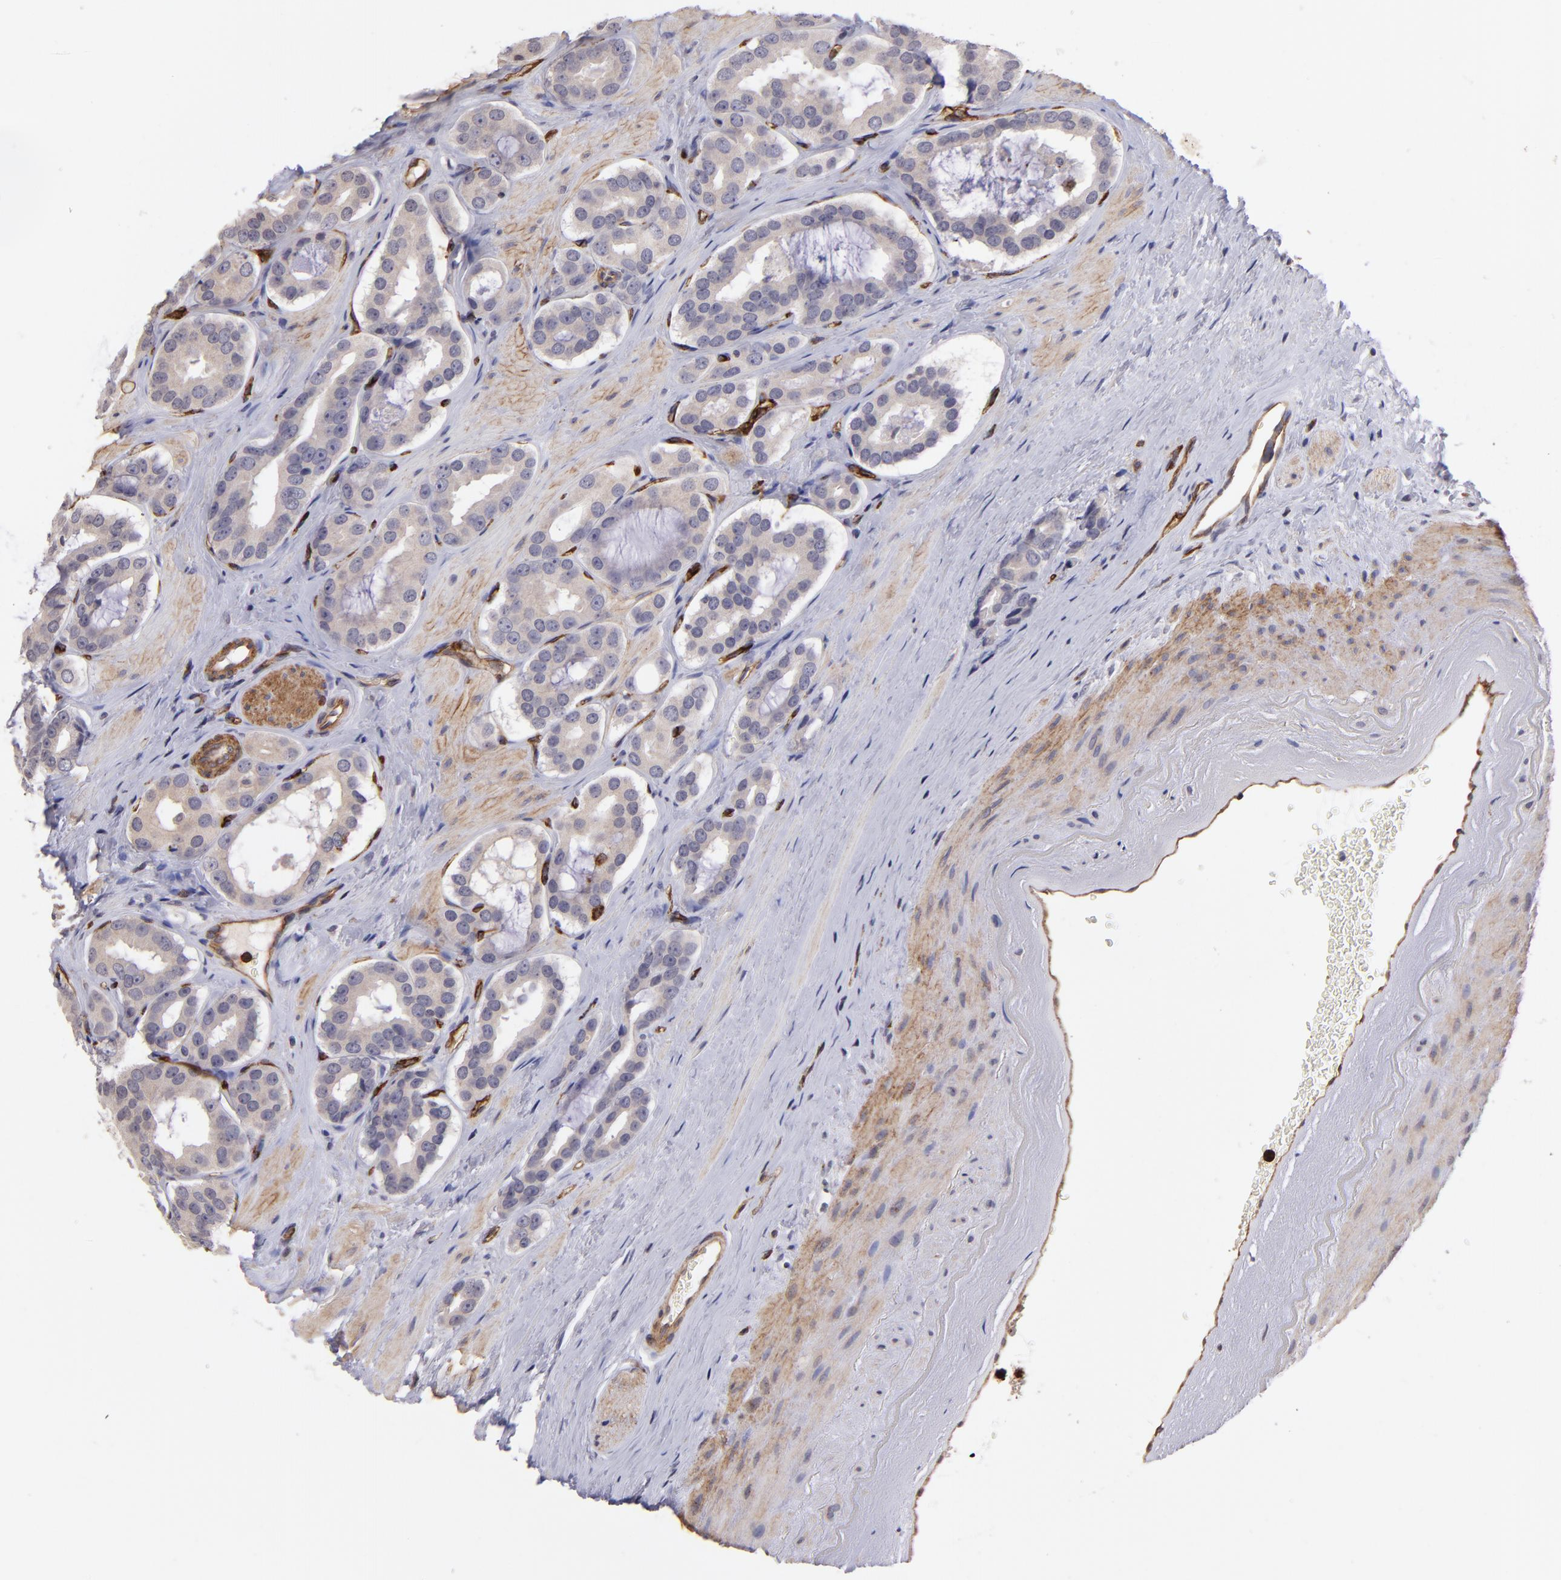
{"staining": {"intensity": "negative", "quantity": "none", "location": "none"}, "tissue": "prostate cancer", "cell_type": "Tumor cells", "image_type": "cancer", "snomed": [{"axis": "morphology", "description": "Adenocarcinoma, Low grade"}, {"axis": "topography", "description": "Prostate"}], "caption": "This is an immunohistochemistry image of adenocarcinoma (low-grade) (prostate). There is no expression in tumor cells.", "gene": "DYSF", "patient": {"sex": "male", "age": 59}}